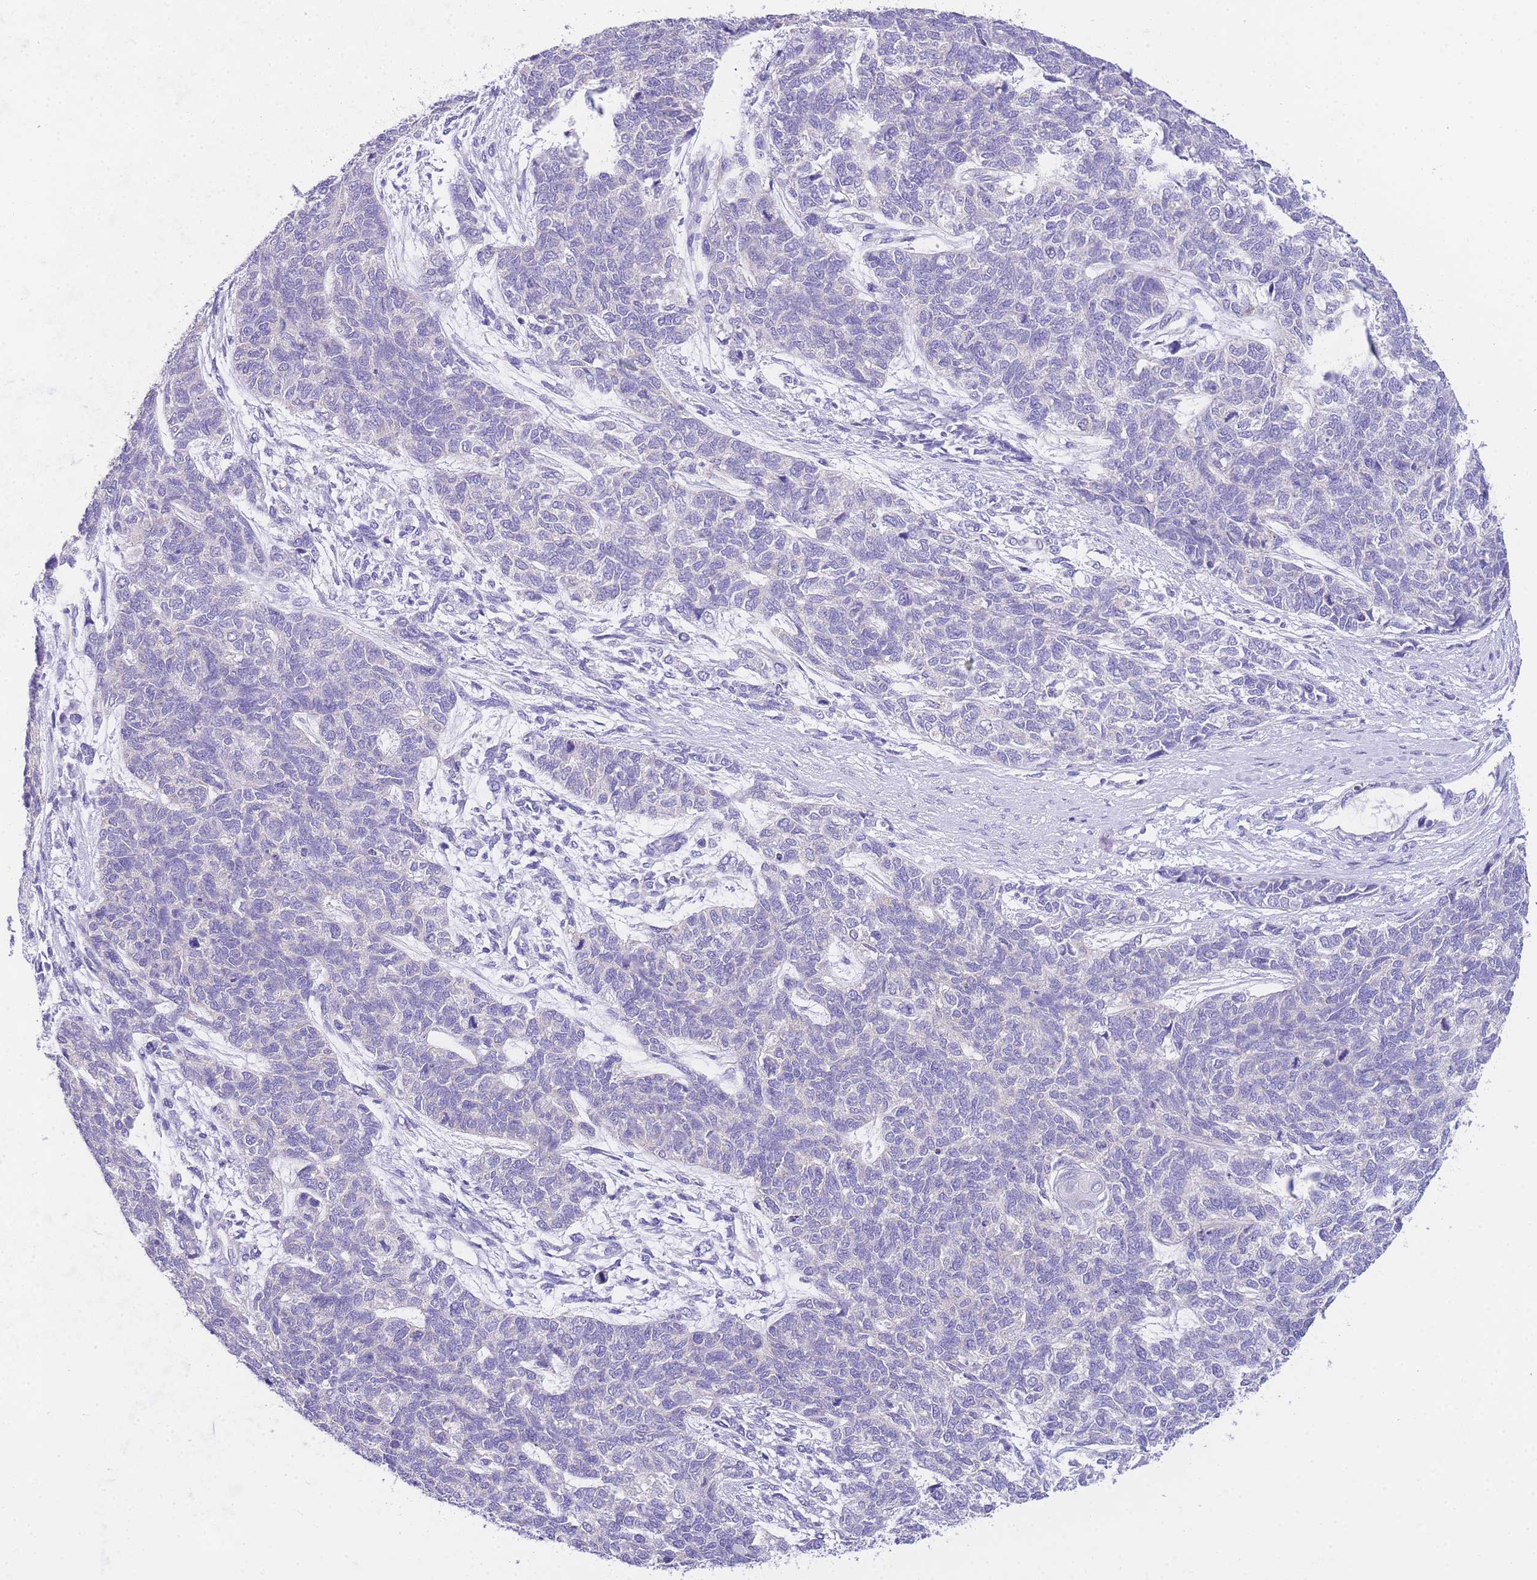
{"staining": {"intensity": "negative", "quantity": "none", "location": "none"}, "tissue": "cervical cancer", "cell_type": "Tumor cells", "image_type": "cancer", "snomed": [{"axis": "morphology", "description": "Squamous cell carcinoma, NOS"}, {"axis": "topography", "description": "Cervix"}], "caption": "An immunohistochemistry micrograph of cervical cancer (squamous cell carcinoma) is shown. There is no staining in tumor cells of cervical cancer (squamous cell carcinoma).", "gene": "EPN2", "patient": {"sex": "female", "age": 63}}